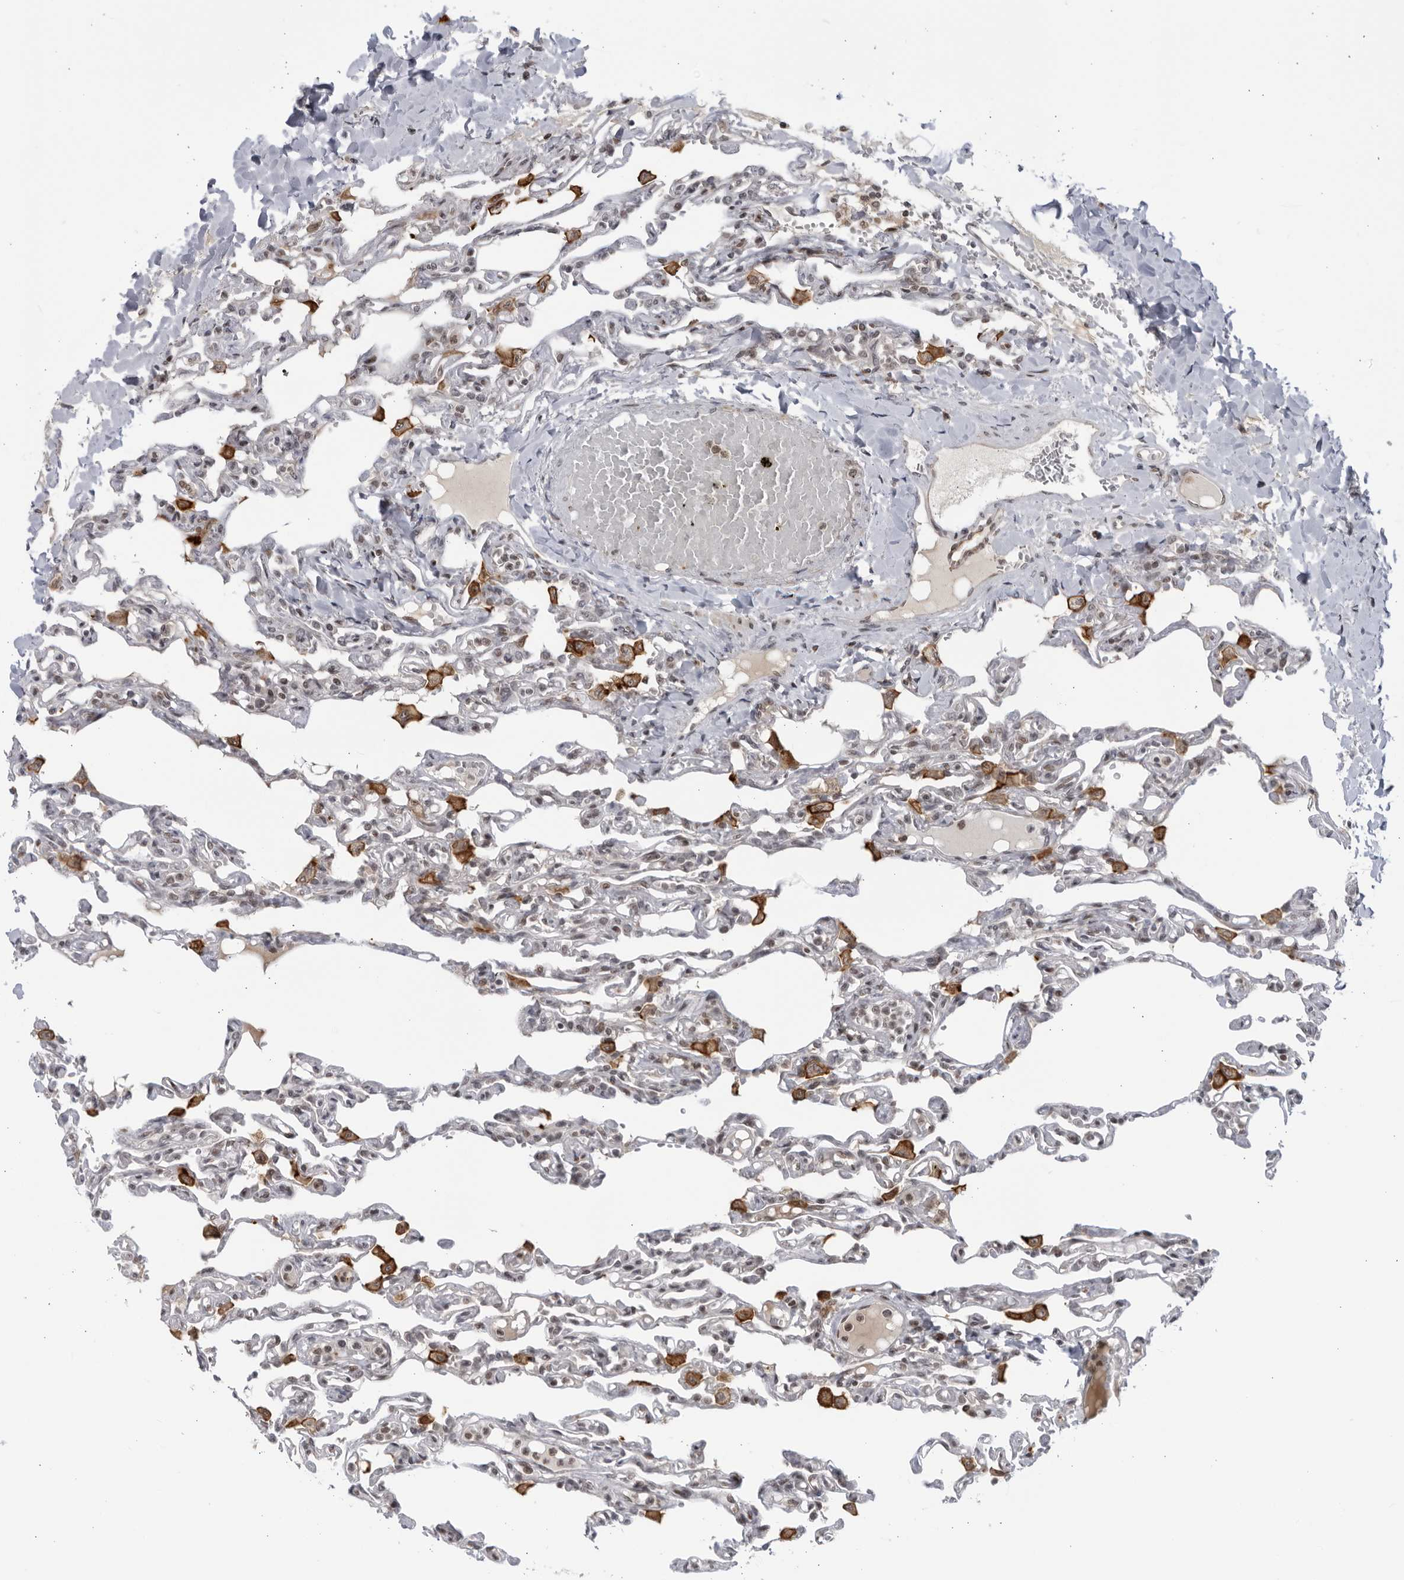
{"staining": {"intensity": "negative", "quantity": "none", "location": "none"}, "tissue": "lung", "cell_type": "Alveolar cells", "image_type": "normal", "snomed": [{"axis": "morphology", "description": "Normal tissue, NOS"}, {"axis": "topography", "description": "Lung"}], "caption": "Photomicrograph shows no protein staining in alveolar cells of benign lung. (Stains: DAB (3,3'-diaminobenzidine) IHC with hematoxylin counter stain, Microscopy: brightfield microscopy at high magnification).", "gene": "DTL", "patient": {"sex": "male", "age": 21}}